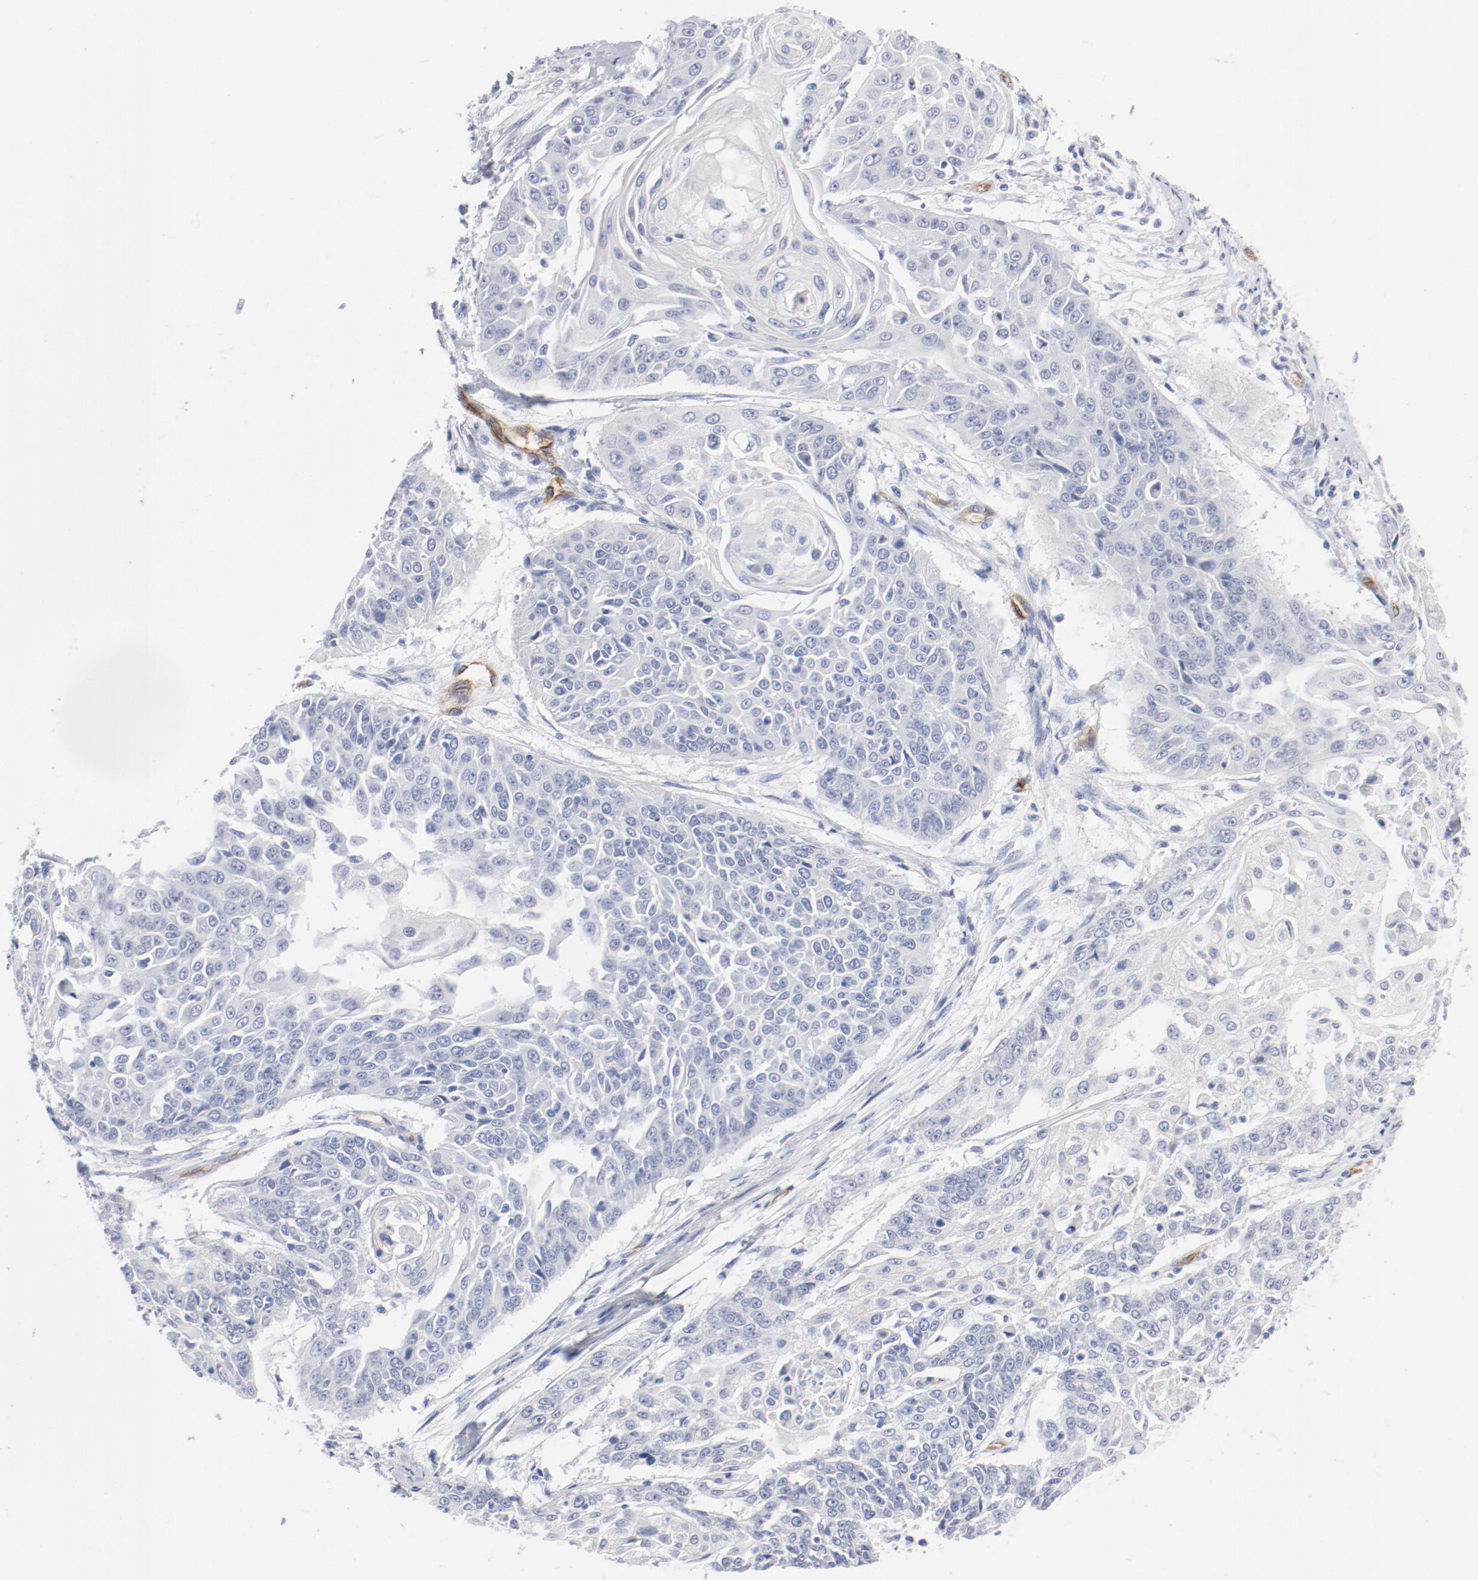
{"staining": {"intensity": "negative", "quantity": "none", "location": "none"}, "tissue": "cervical cancer", "cell_type": "Tumor cells", "image_type": "cancer", "snomed": [{"axis": "morphology", "description": "Squamous cell carcinoma, NOS"}, {"axis": "topography", "description": "Cervix"}], "caption": "Immunohistochemistry (IHC) micrograph of neoplastic tissue: human cervical cancer (squamous cell carcinoma) stained with DAB reveals no significant protein staining in tumor cells.", "gene": "SHANK3", "patient": {"sex": "female", "age": 64}}